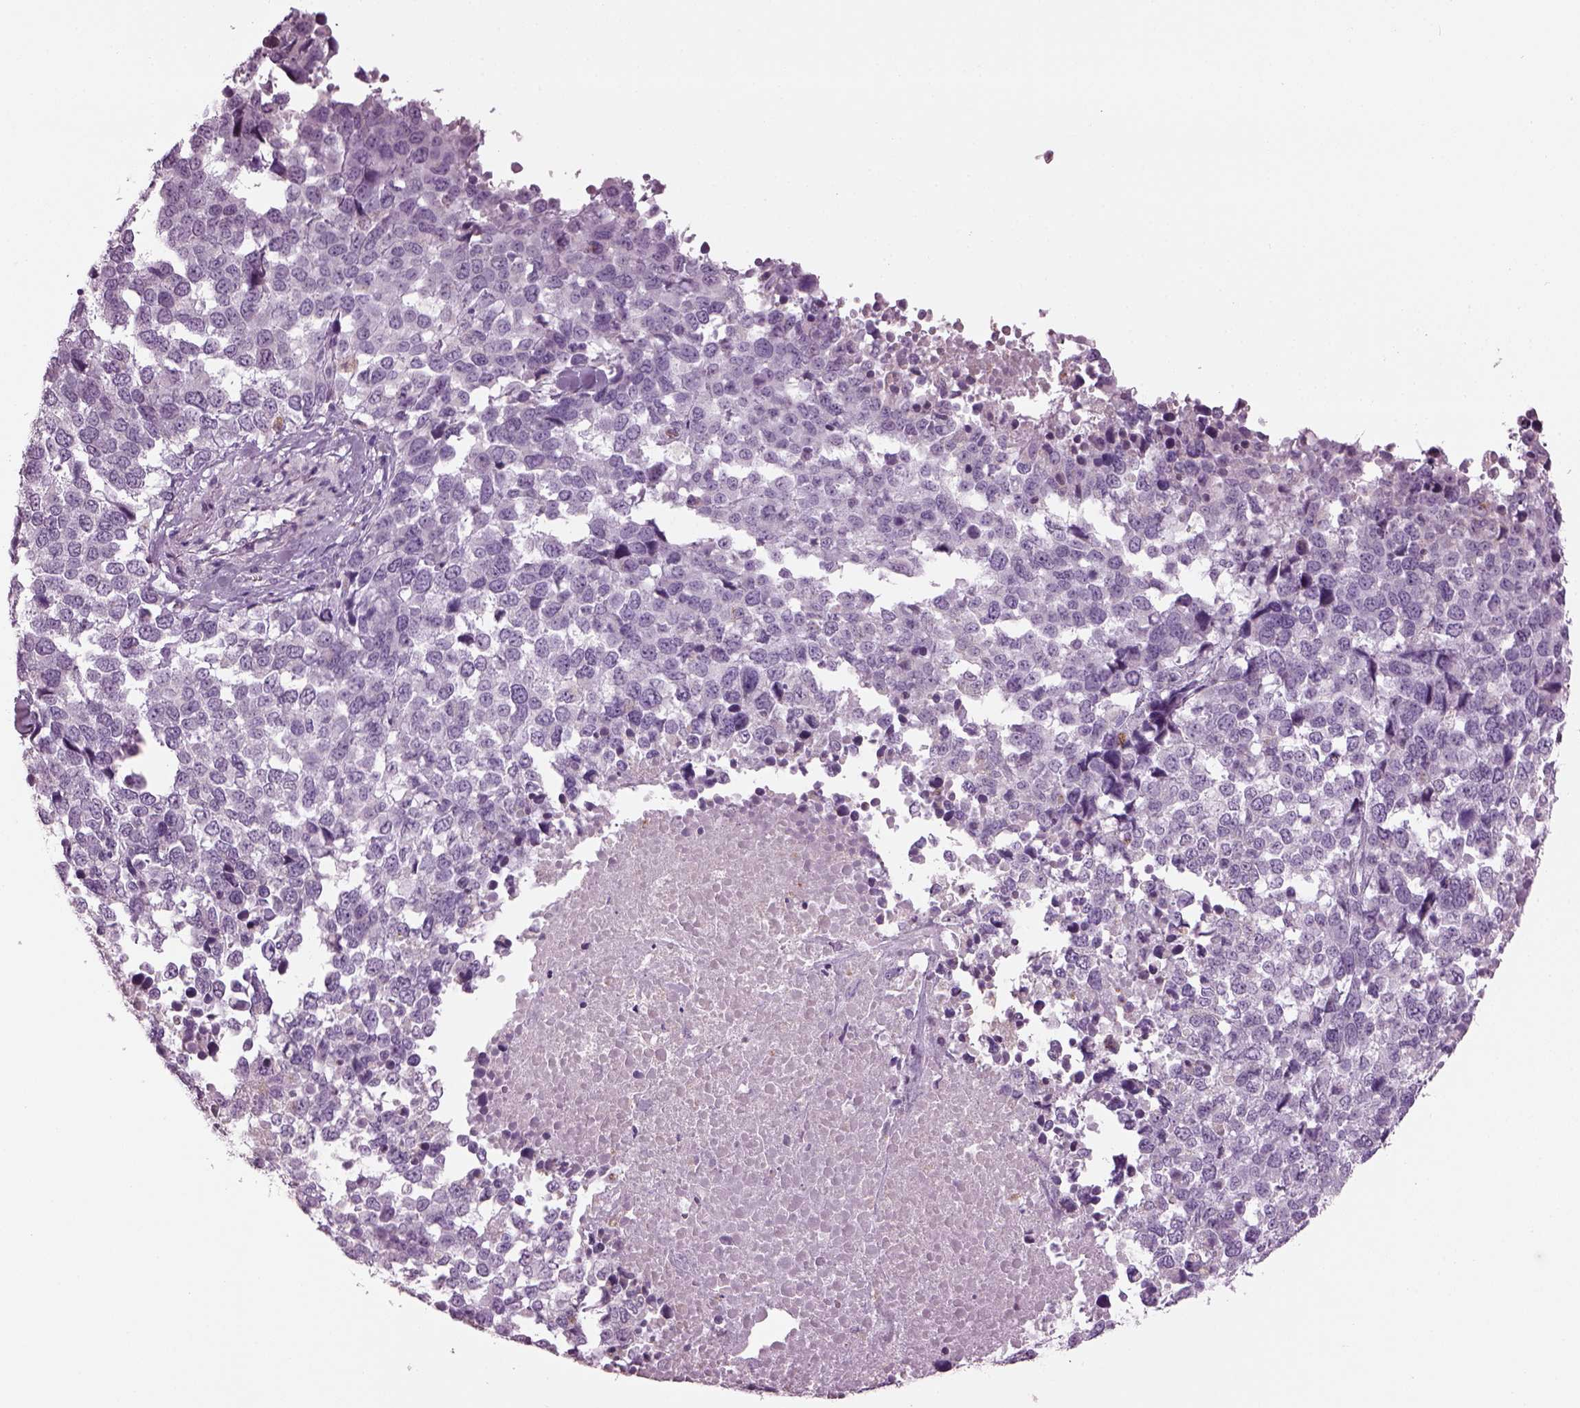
{"staining": {"intensity": "negative", "quantity": "none", "location": "none"}, "tissue": "melanoma", "cell_type": "Tumor cells", "image_type": "cancer", "snomed": [{"axis": "morphology", "description": "Malignant melanoma, Metastatic site"}, {"axis": "topography", "description": "Skin"}], "caption": "IHC micrograph of malignant melanoma (metastatic site) stained for a protein (brown), which reveals no staining in tumor cells.", "gene": "TMEM231", "patient": {"sex": "male", "age": 84}}